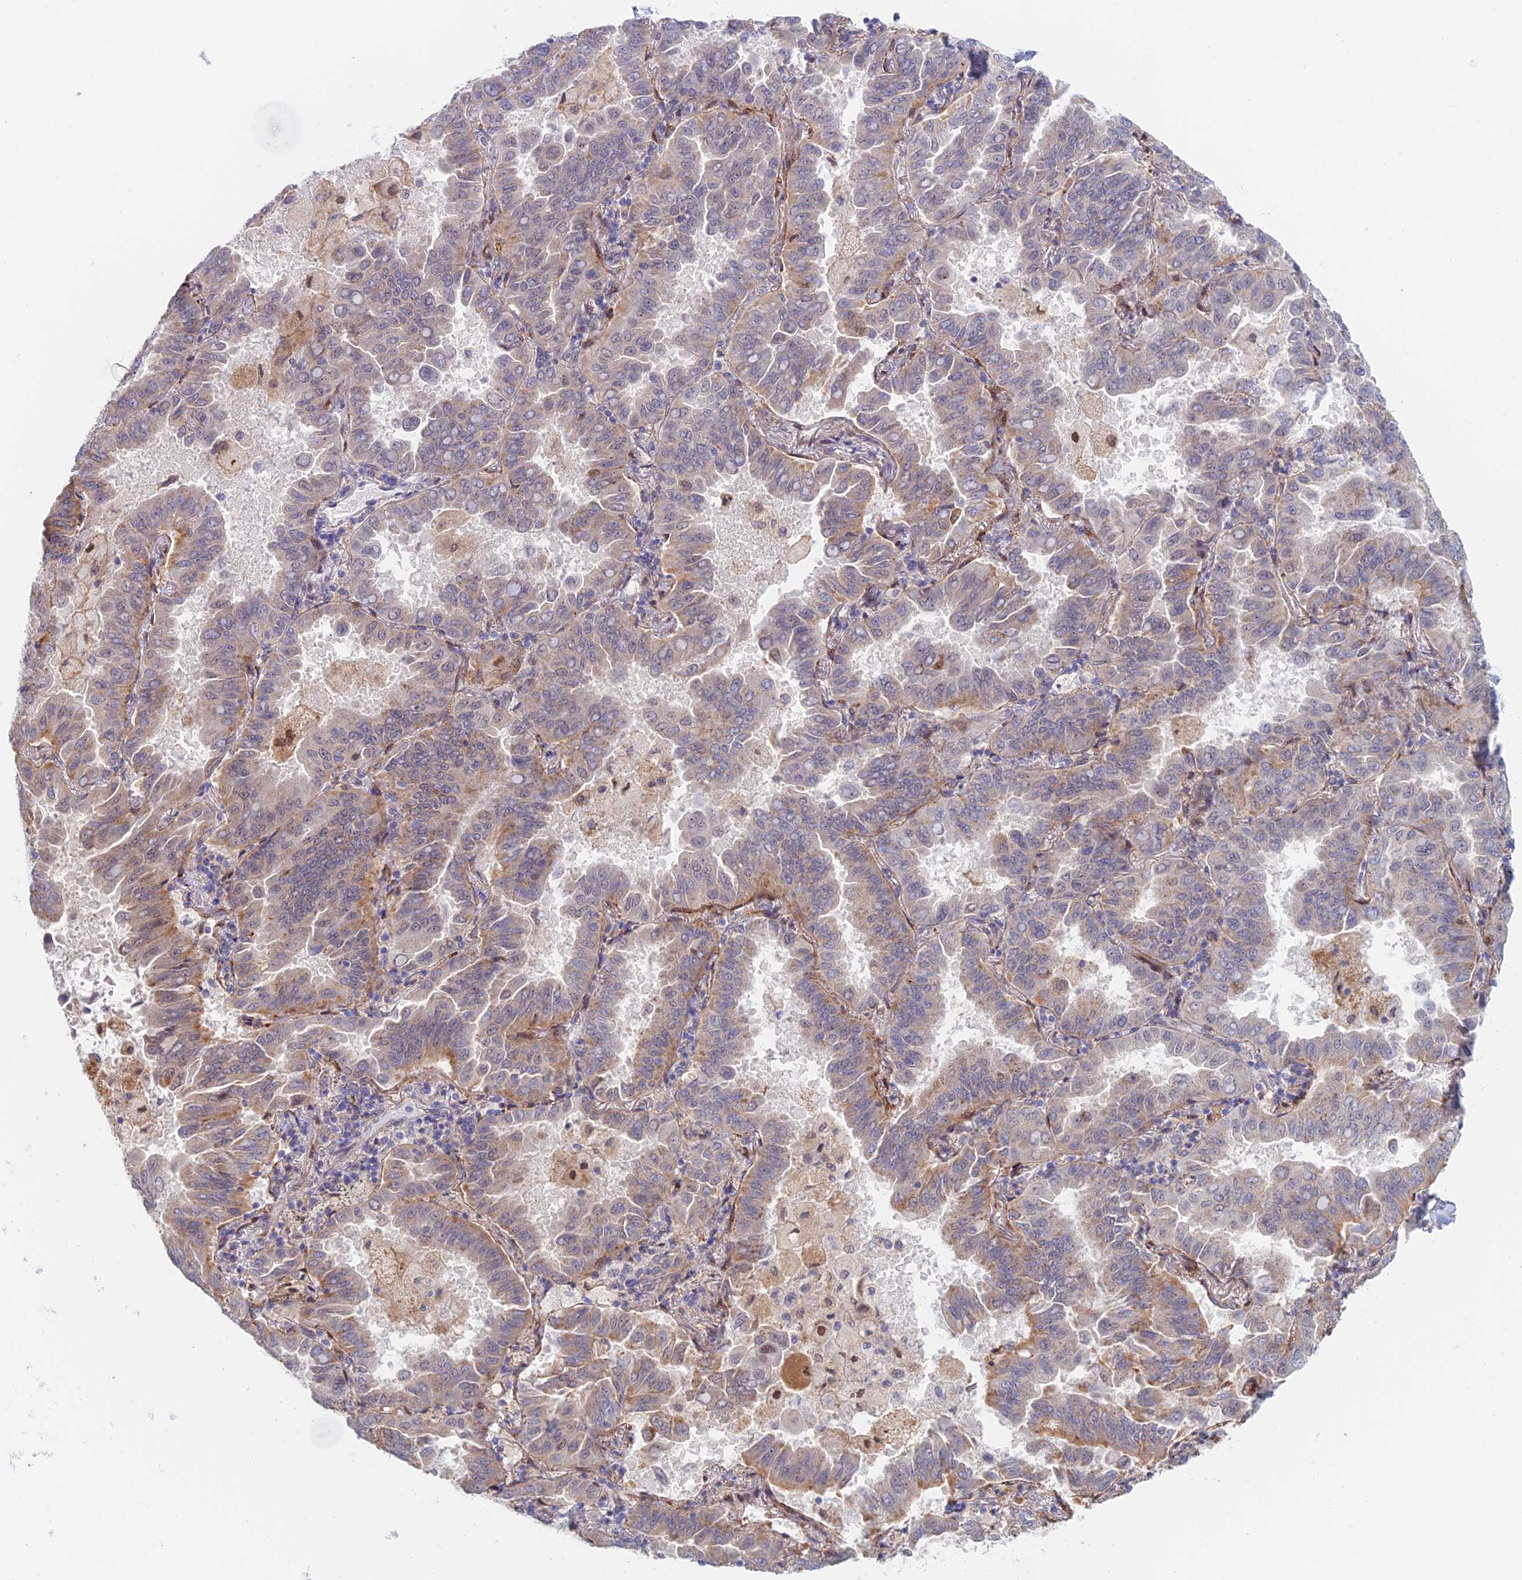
{"staining": {"intensity": "moderate", "quantity": "25%-75%", "location": "cytoplasmic/membranous"}, "tissue": "lung cancer", "cell_type": "Tumor cells", "image_type": "cancer", "snomed": [{"axis": "morphology", "description": "Adenocarcinoma, NOS"}, {"axis": "topography", "description": "Lung"}], "caption": "Brown immunohistochemical staining in human lung adenocarcinoma demonstrates moderate cytoplasmic/membranous positivity in approximately 25%-75% of tumor cells. The protein of interest is shown in brown color, while the nuclei are stained blue.", "gene": "ZUP1", "patient": {"sex": "male", "age": 64}}